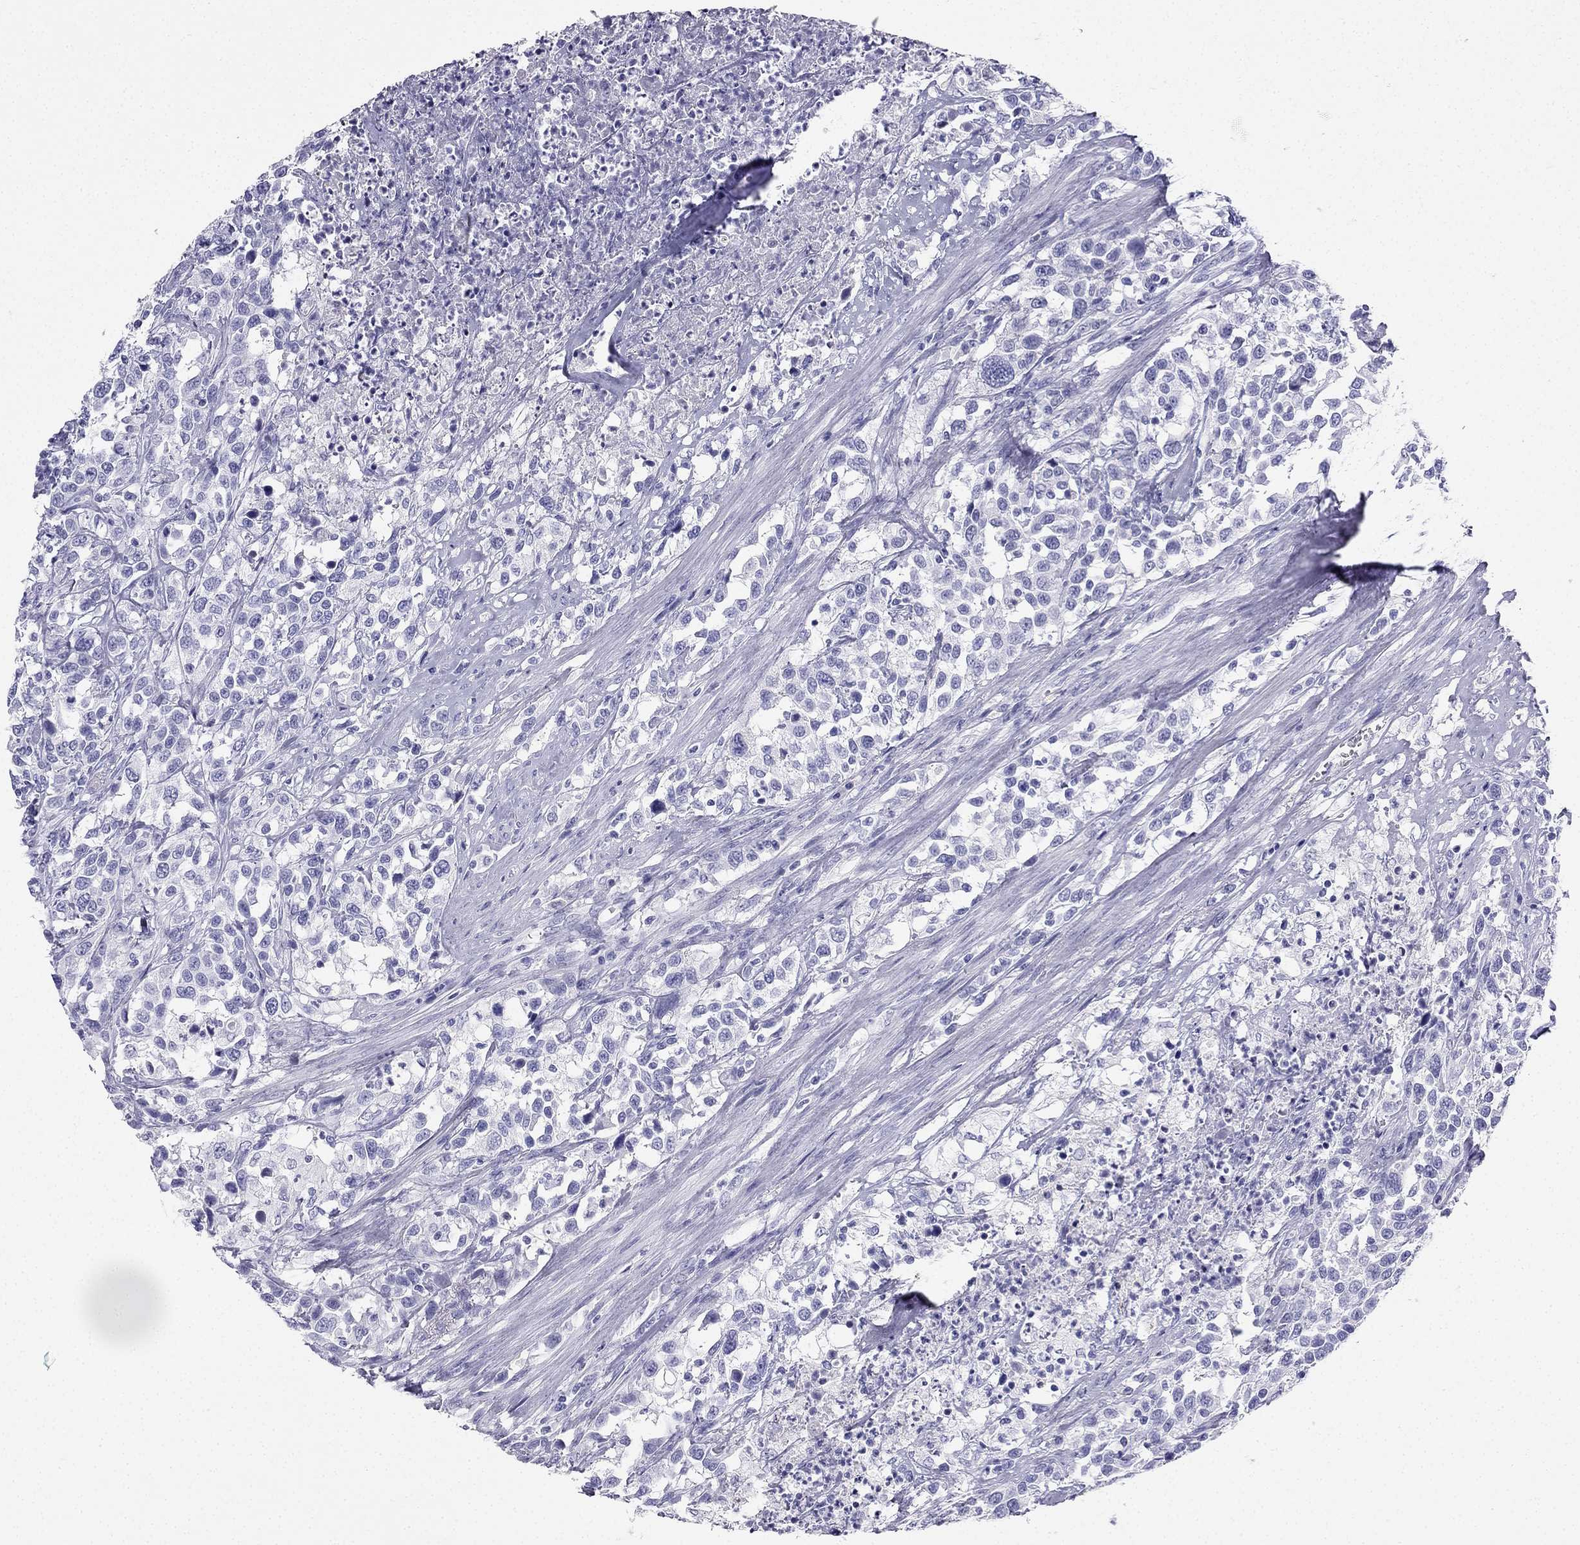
{"staining": {"intensity": "negative", "quantity": "none", "location": "none"}, "tissue": "urothelial cancer", "cell_type": "Tumor cells", "image_type": "cancer", "snomed": [{"axis": "morphology", "description": "Urothelial carcinoma, NOS"}, {"axis": "morphology", "description": "Urothelial carcinoma, High grade"}, {"axis": "topography", "description": "Urinary bladder"}], "caption": "An image of urothelial cancer stained for a protein exhibits no brown staining in tumor cells.", "gene": "SLC18A2", "patient": {"sex": "female", "age": 64}}